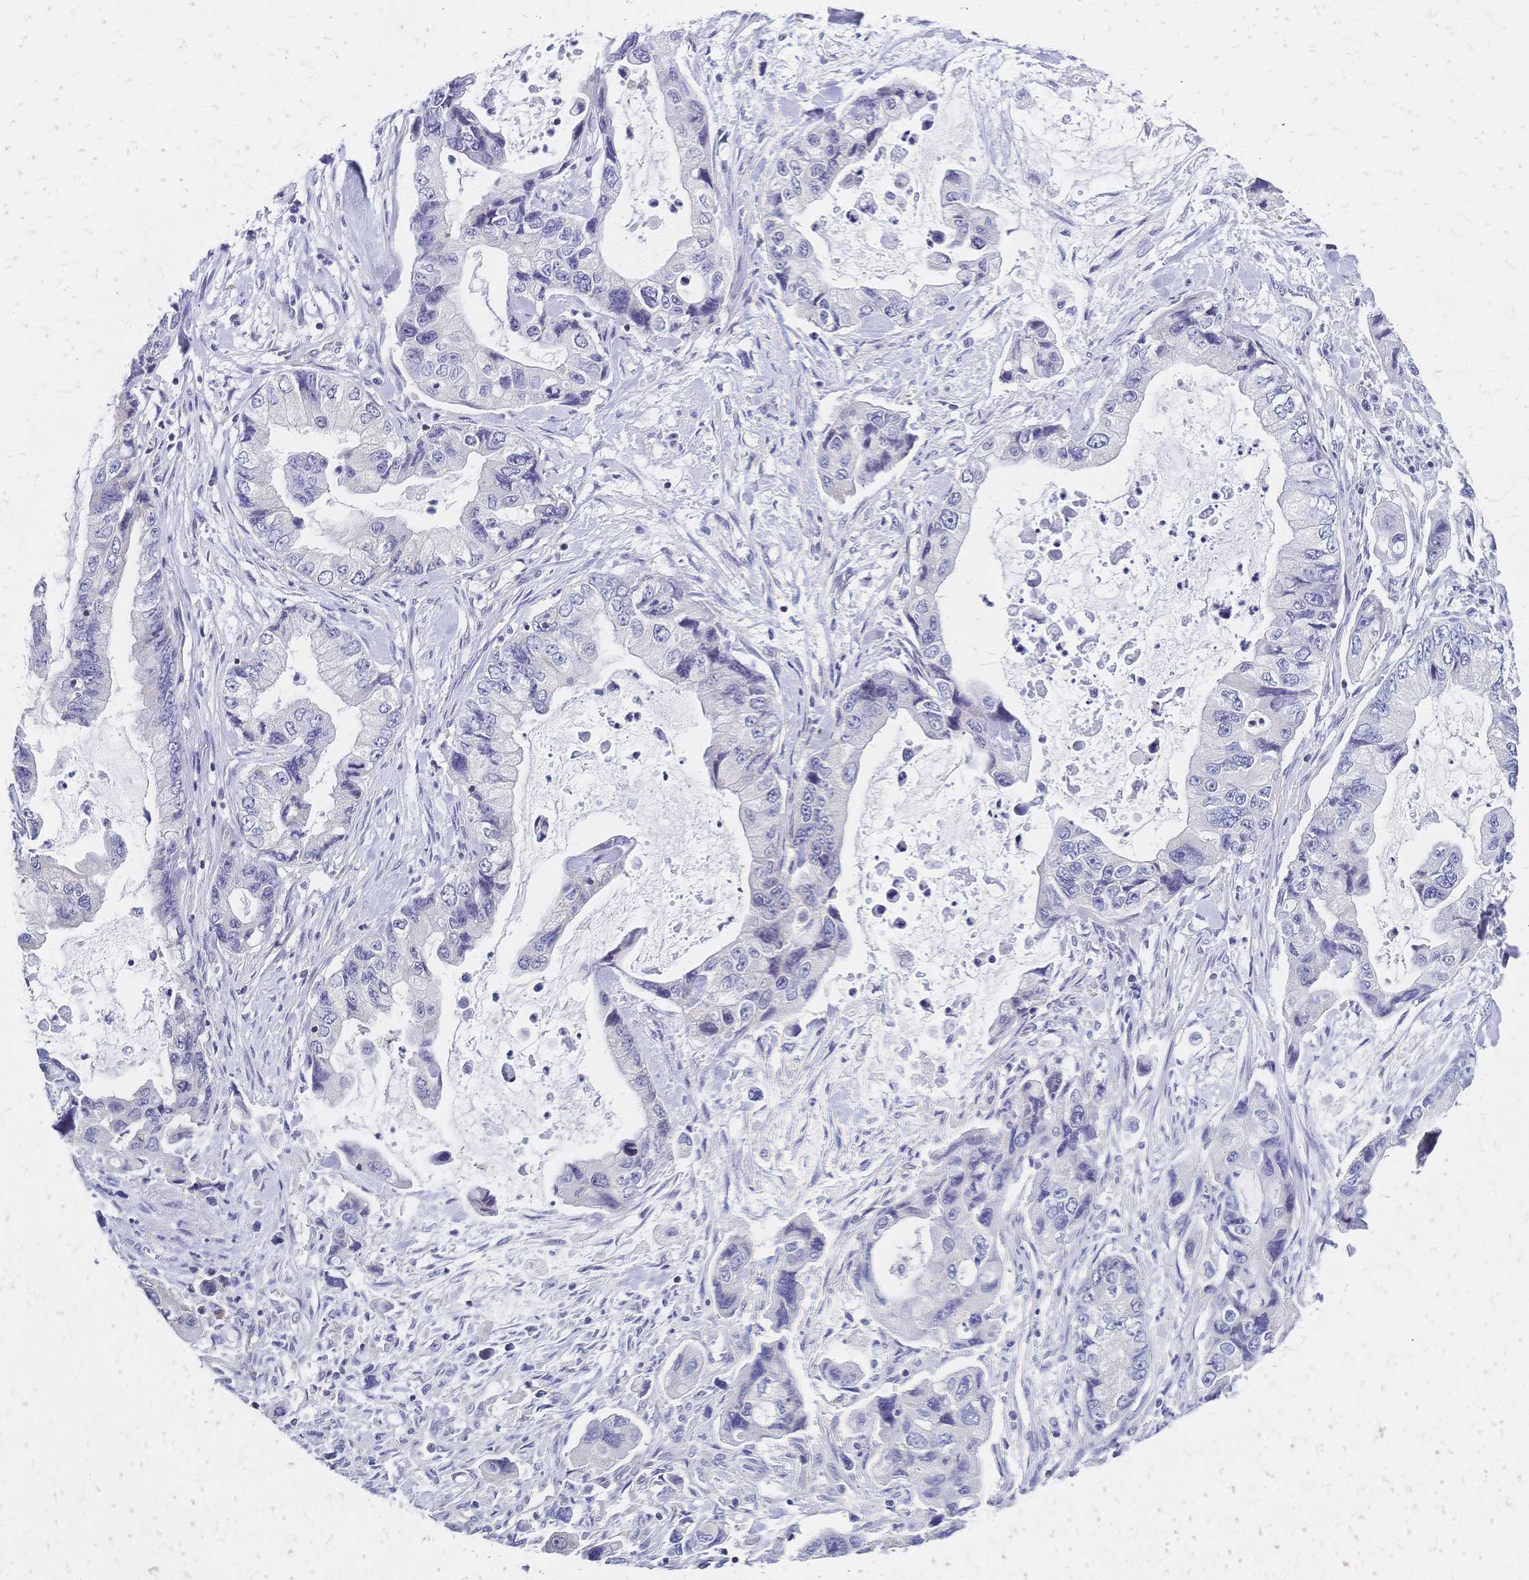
{"staining": {"intensity": "negative", "quantity": "none", "location": "none"}, "tissue": "stomach cancer", "cell_type": "Tumor cells", "image_type": "cancer", "snomed": [{"axis": "morphology", "description": "Adenocarcinoma, NOS"}, {"axis": "topography", "description": "Pancreas"}, {"axis": "topography", "description": "Stomach, upper"}, {"axis": "topography", "description": "Stomach"}], "caption": "Stomach cancer was stained to show a protein in brown. There is no significant positivity in tumor cells. The staining is performed using DAB (3,3'-diaminobenzidine) brown chromogen with nuclei counter-stained in using hematoxylin.", "gene": "CBX7", "patient": {"sex": "male", "age": 77}}